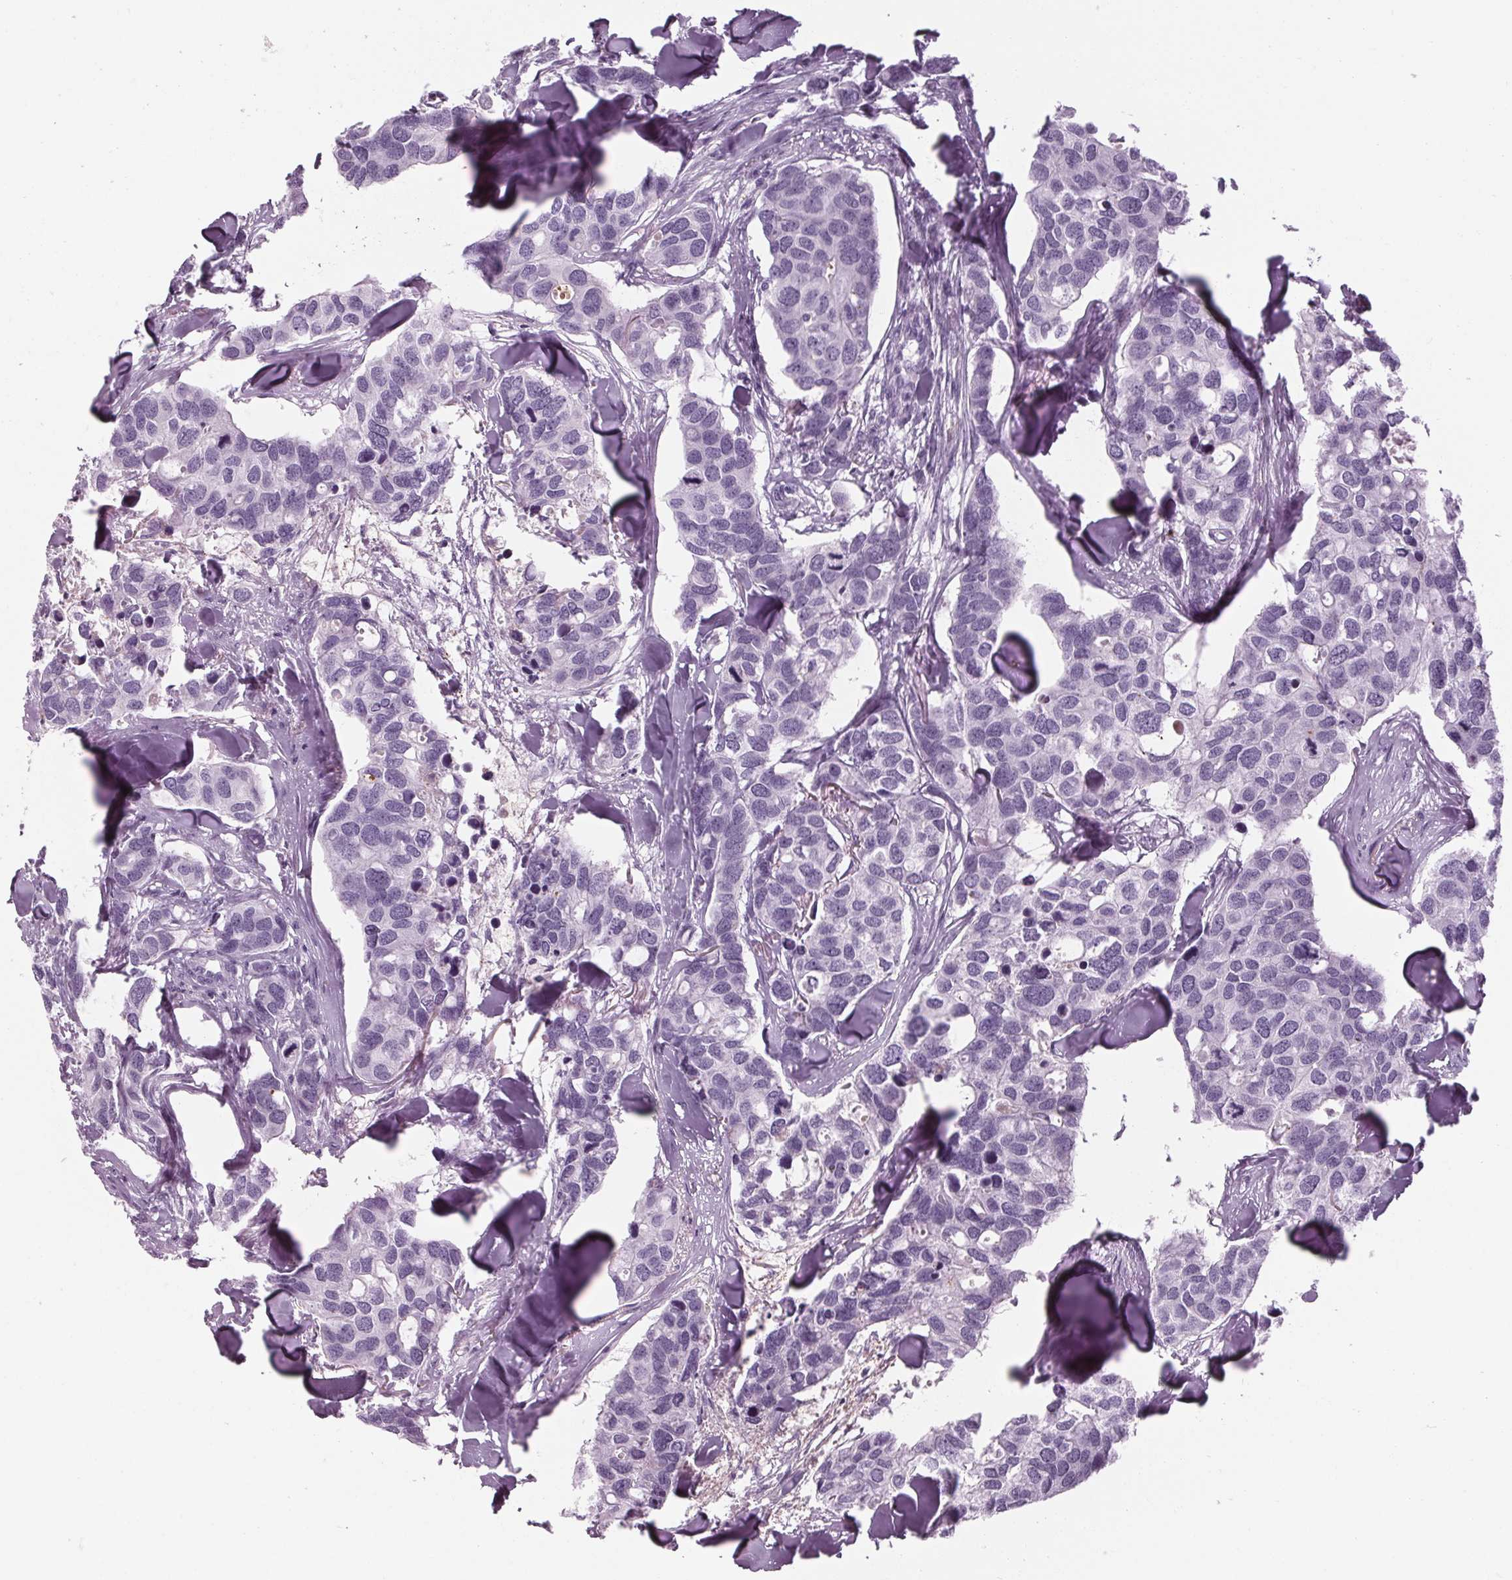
{"staining": {"intensity": "negative", "quantity": "none", "location": "none"}, "tissue": "breast cancer", "cell_type": "Tumor cells", "image_type": "cancer", "snomed": [{"axis": "morphology", "description": "Duct carcinoma"}, {"axis": "topography", "description": "Breast"}], "caption": "Tumor cells show no significant protein positivity in breast cancer.", "gene": "CYP3A43", "patient": {"sex": "female", "age": 83}}